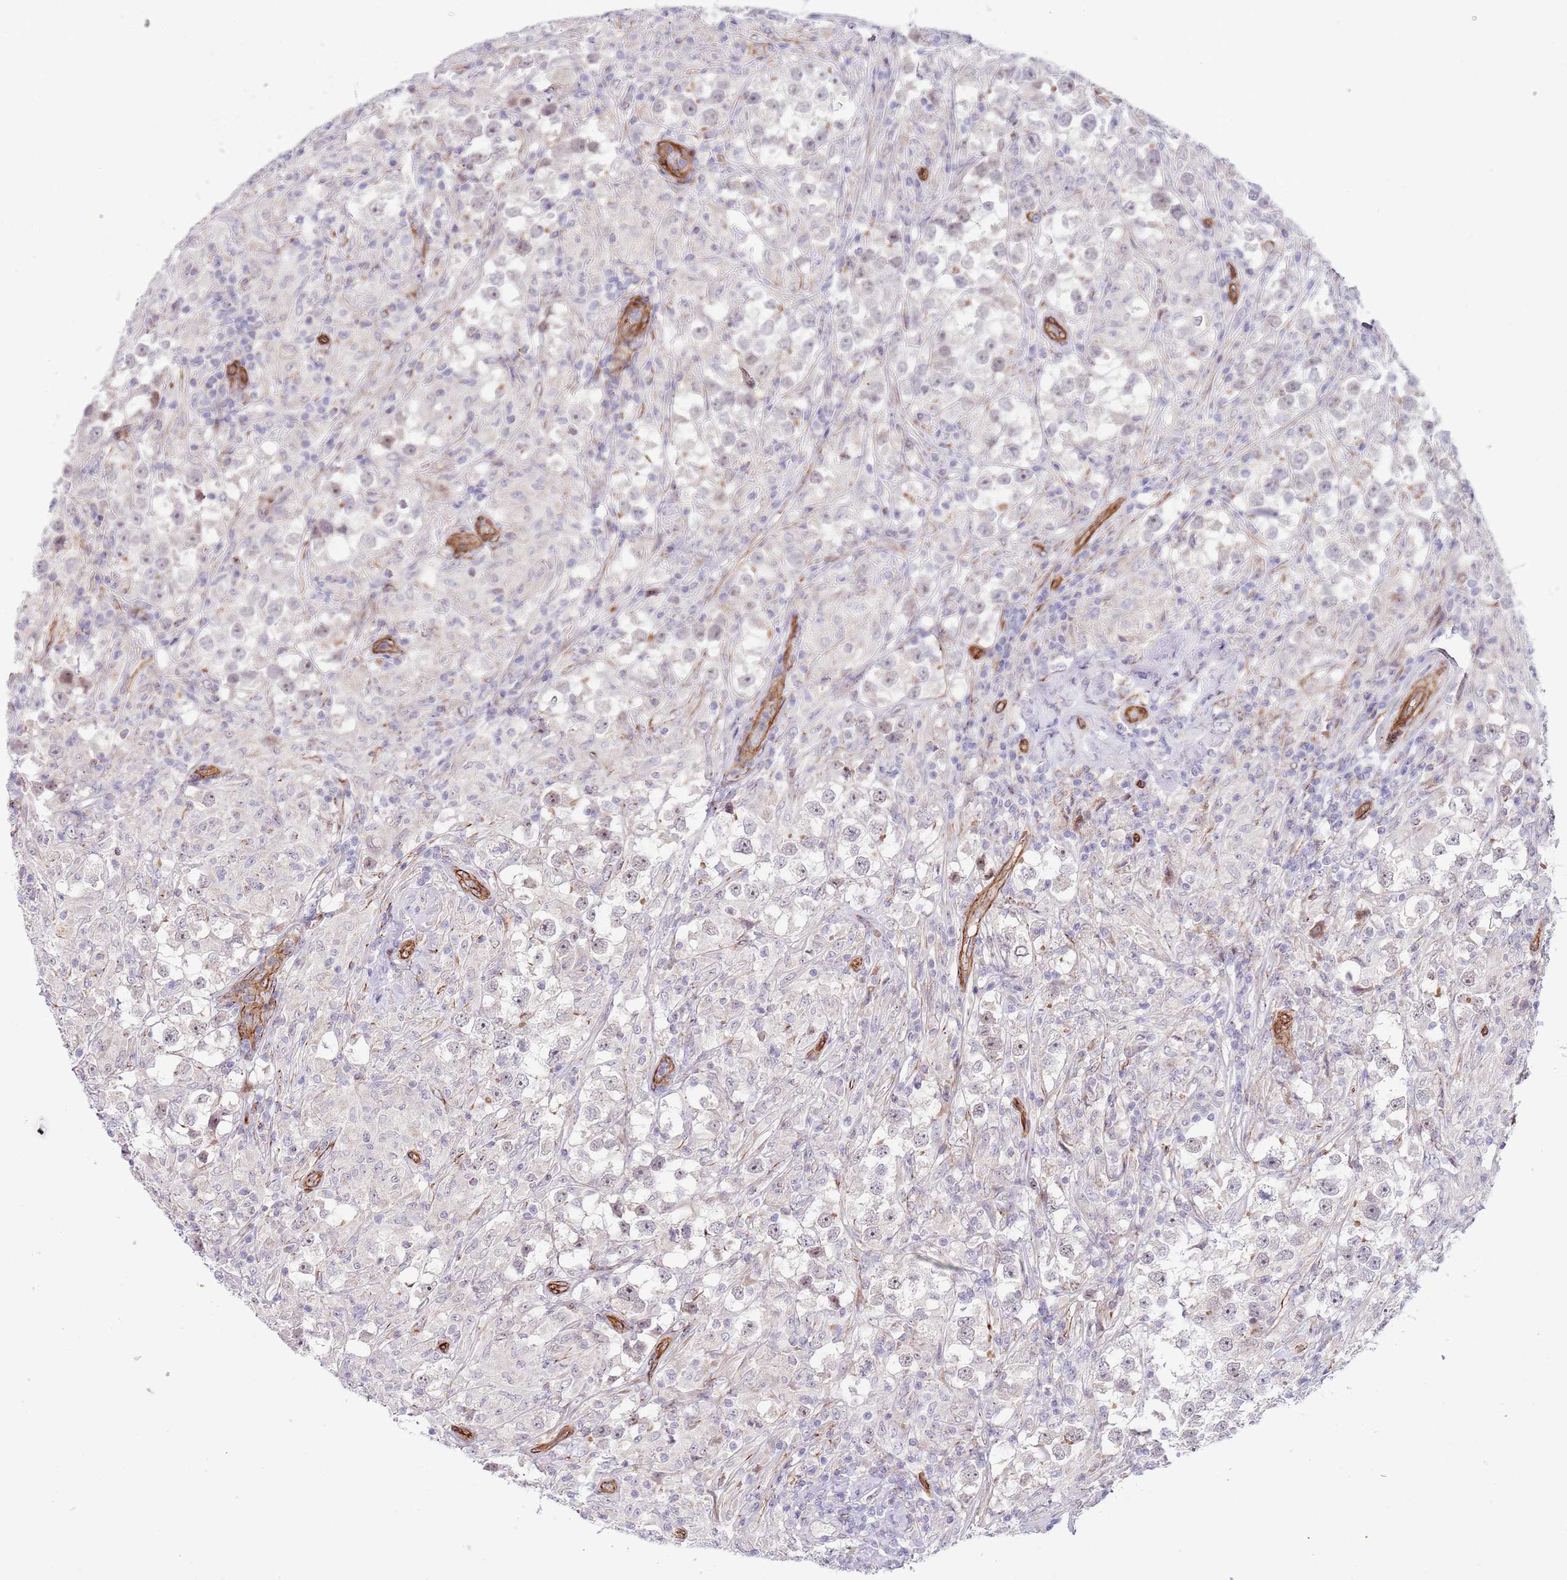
{"staining": {"intensity": "negative", "quantity": "none", "location": "none"}, "tissue": "testis cancer", "cell_type": "Tumor cells", "image_type": "cancer", "snomed": [{"axis": "morphology", "description": "Seminoma, NOS"}, {"axis": "topography", "description": "Testis"}], "caption": "High power microscopy image of an immunohistochemistry (IHC) histopathology image of seminoma (testis), revealing no significant expression in tumor cells.", "gene": "NEK3", "patient": {"sex": "male", "age": 46}}